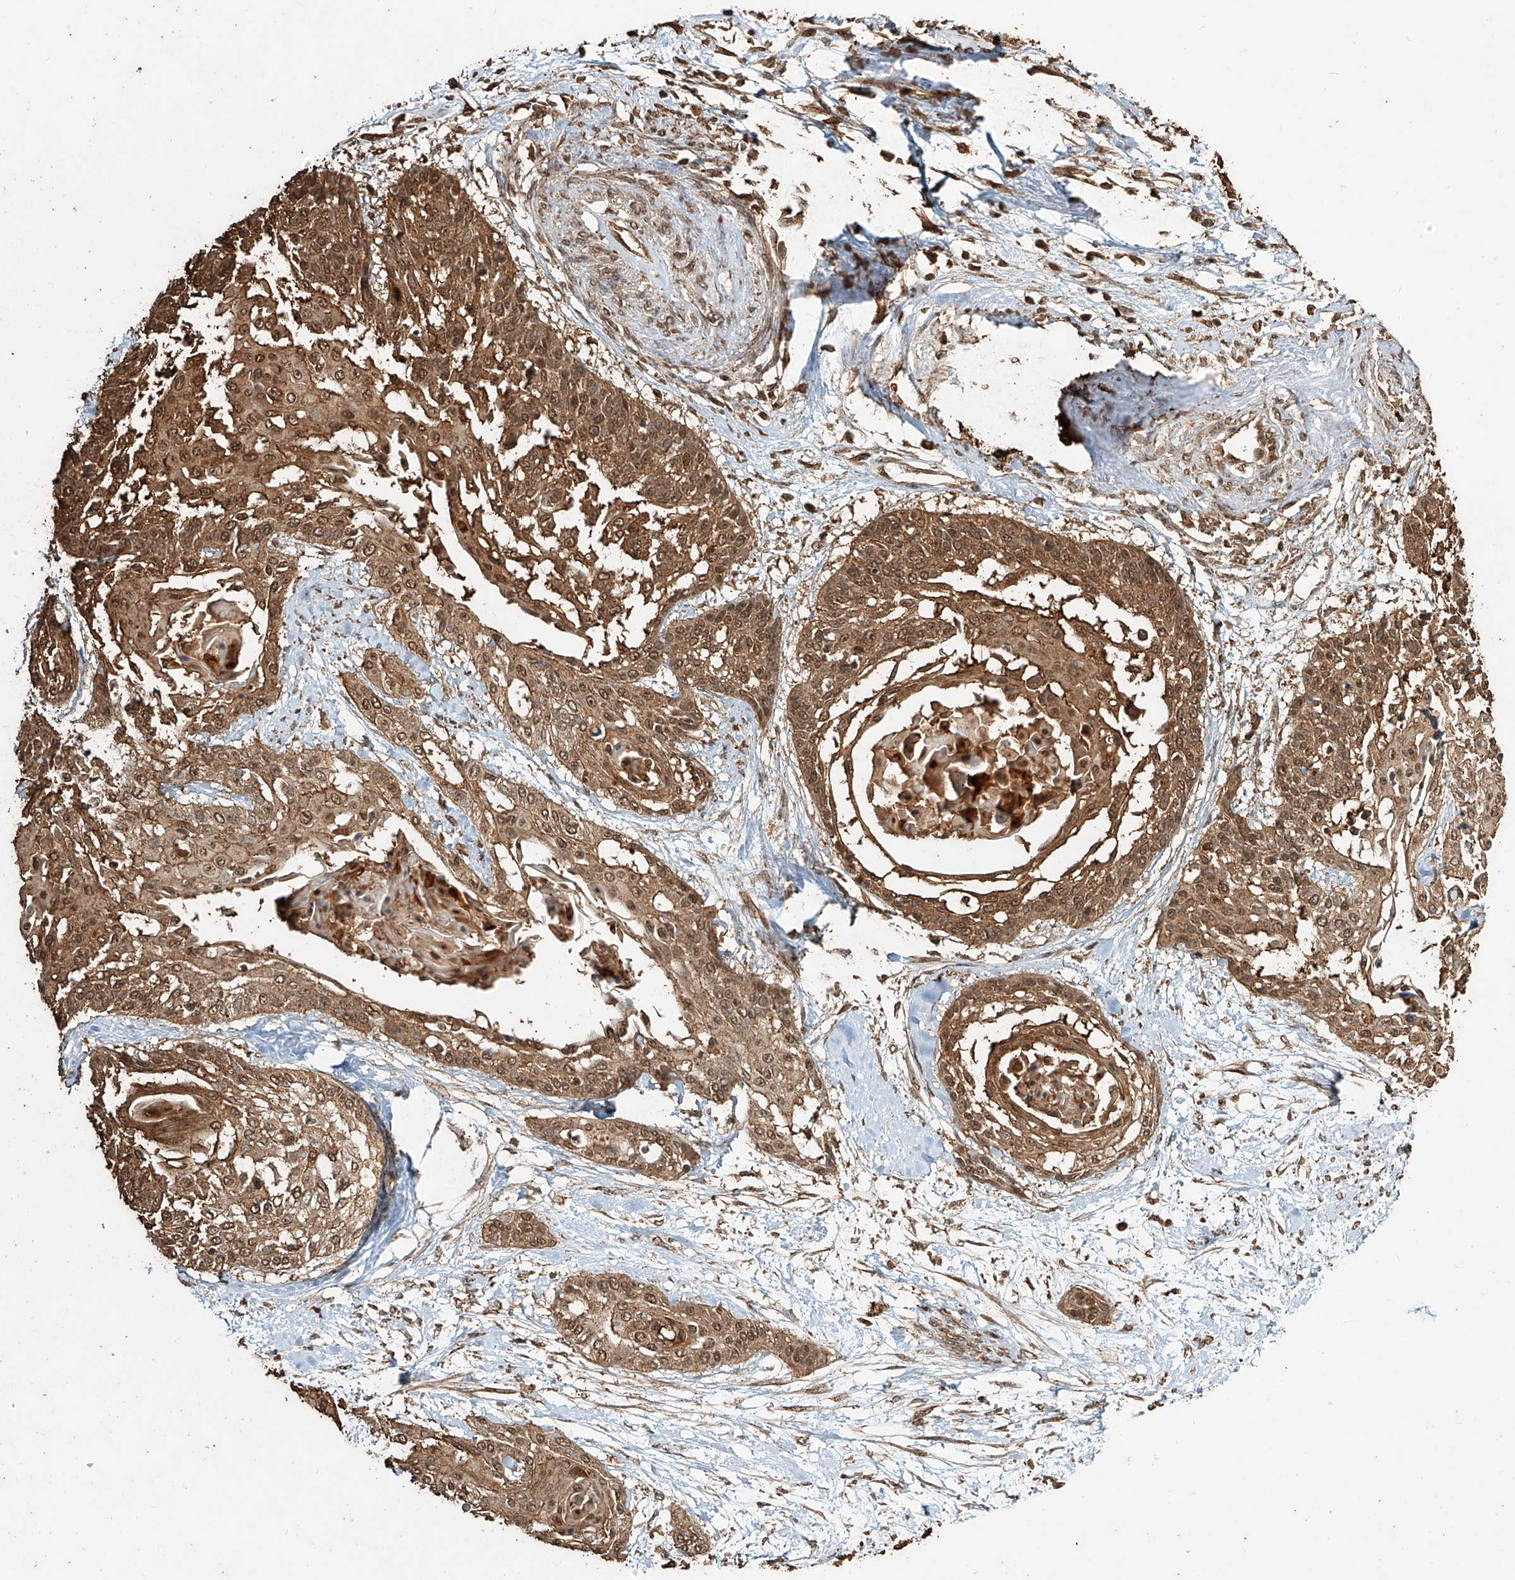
{"staining": {"intensity": "moderate", "quantity": ">75%", "location": "cytoplasmic/membranous,nuclear"}, "tissue": "cervical cancer", "cell_type": "Tumor cells", "image_type": "cancer", "snomed": [{"axis": "morphology", "description": "Squamous cell carcinoma, NOS"}, {"axis": "topography", "description": "Cervix"}], "caption": "The image displays immunohistochemical staining of squamous cell carcinoma (cervical). There is moderate cytoplasmic/membranous and nuclear positivity is identified in about >75% of tumor cells.", "gene": "ZNF660", "patient": {"sex": "female", "age": 57}}